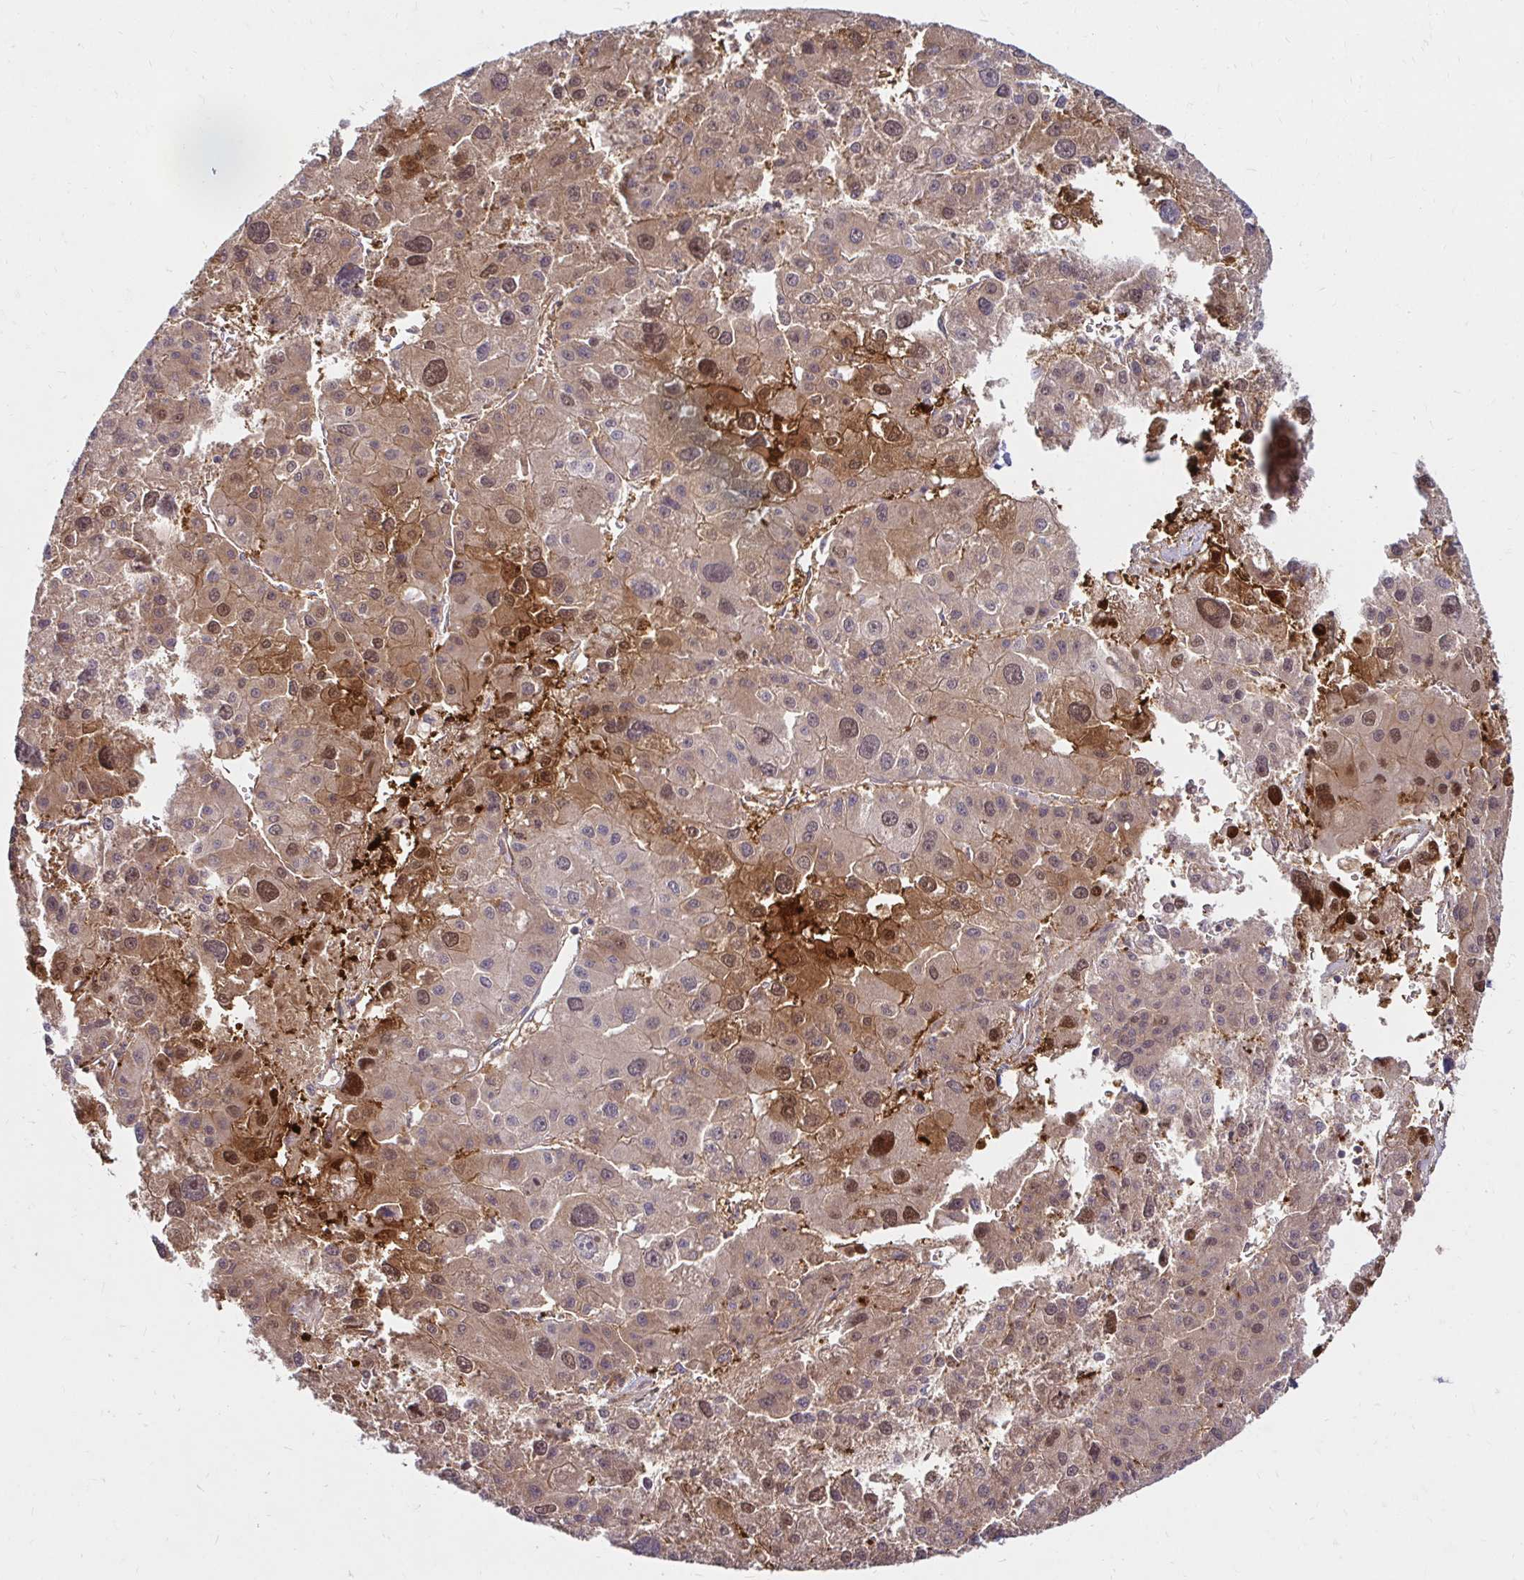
{"staining": {"intensity": "weak", "quantity": "25%-75%", "location": "cytoplasmic/membranous,nuclear"}, "tissue": "liver cancer", "cell_type": "Tumor cells", "image_type": "cancer", "snomed": [{"axis": "morphology", "description": "Carcinoma, Hepatocellular, NOS"}, {"axis": "topography", "description": "Liver"}], "caption": "DAB (3,3'-diaminobenzidine) immunohistochemical staining of liver cancer displays weak cytoplasmic/membranous and nuclear protein staining in approximately 25%-75% of tumor cells.", "gene": "ITGA2", "patient": {"sex": "male", "age": 73}}